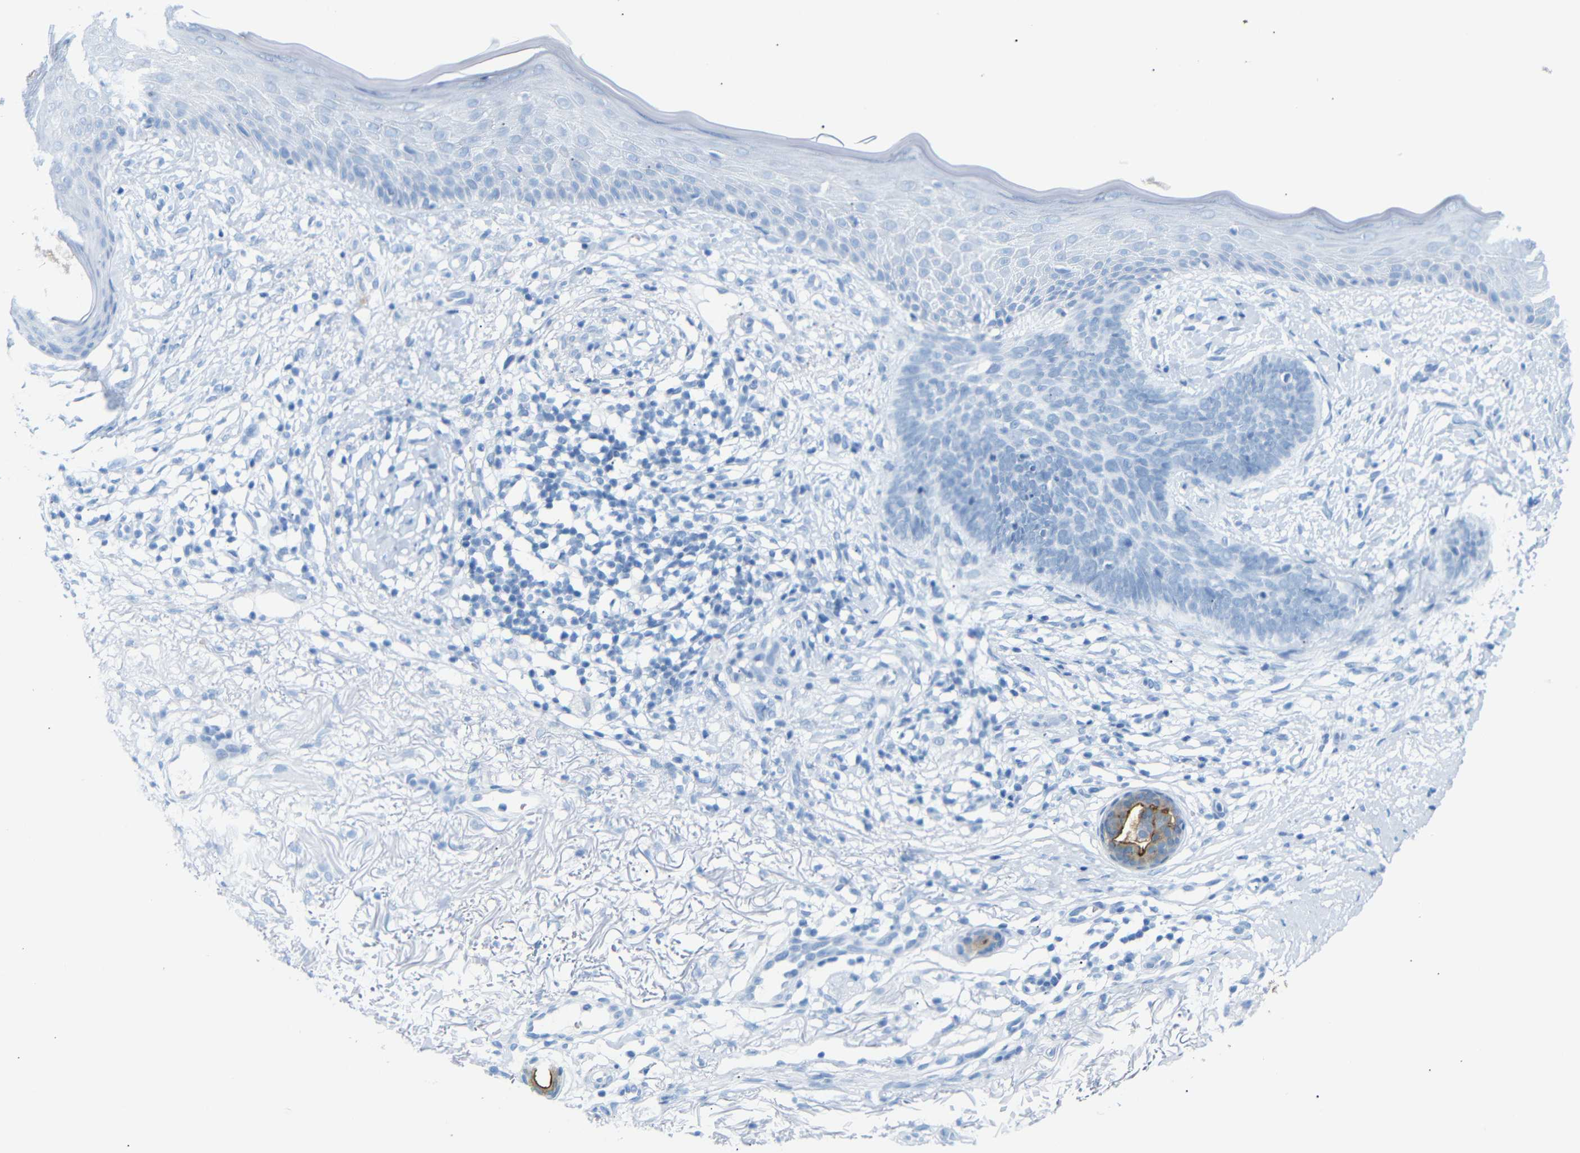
{"staining": {"intensity": "negative", "quantity": "none", "location": "none"}, "tissue": "skin cancer", "cell_type": "Tumor cells", "image_type": "cancer", "snomed": [{"axis": "morphology", "description": "Basal cell carcinoma"}, {"axis": "topography", "description": "Skin"}], "caption": "The image demonstrates no significant positivity in tumor cells of skin cancer. (Stains: DAB immunohistochemistry with hematoxylin counter stain, Microscopy: brightfield microscopy at high magnification).", "gene": "DYNAP", "patient": {"sex": "female", "age": 70}}